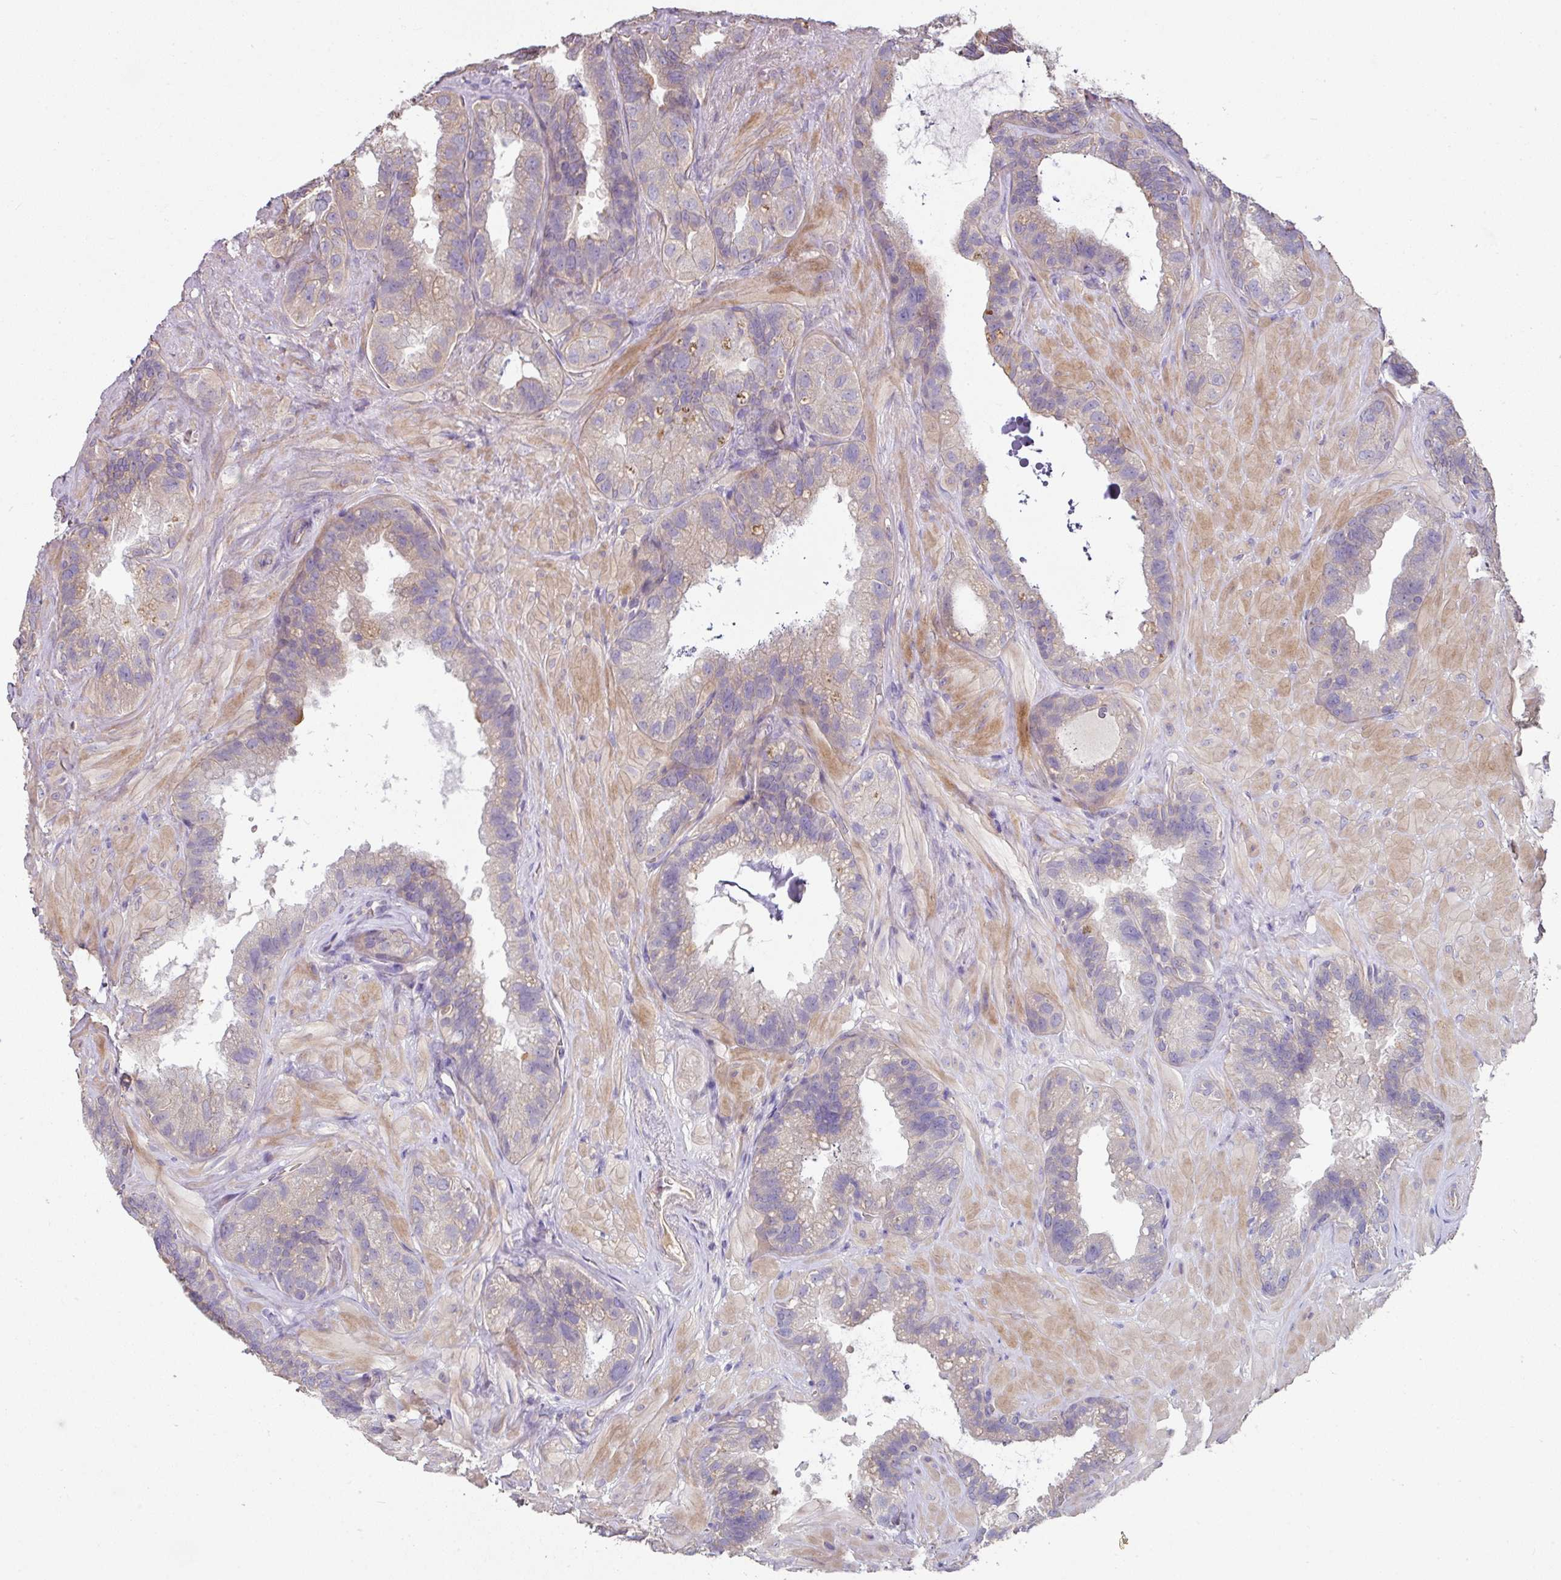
{"staining": {"intensity": "moderate", "quantity": "<25%", "location": "cytoplasmic/membranous"}, "tissue": "seminal vesicle", "cell_type": "Glandular cells", "image_type": "normal", "snomed": [{"axis": "morphology", "description": "Normal tissue, NOS"}, {"axis": "topography", "description": "Seminal veicle"}, {"axis": "topography", "description": "Peripheral nerve tissue"}], "caption": "Protein expression analysis of benign seminal vesicle shows moderate cytoplasmic/membranous staining in approximately <25% of glandular cells.", "gene": "C4orf48", "patient": {"sex": "male", "age": 76}}